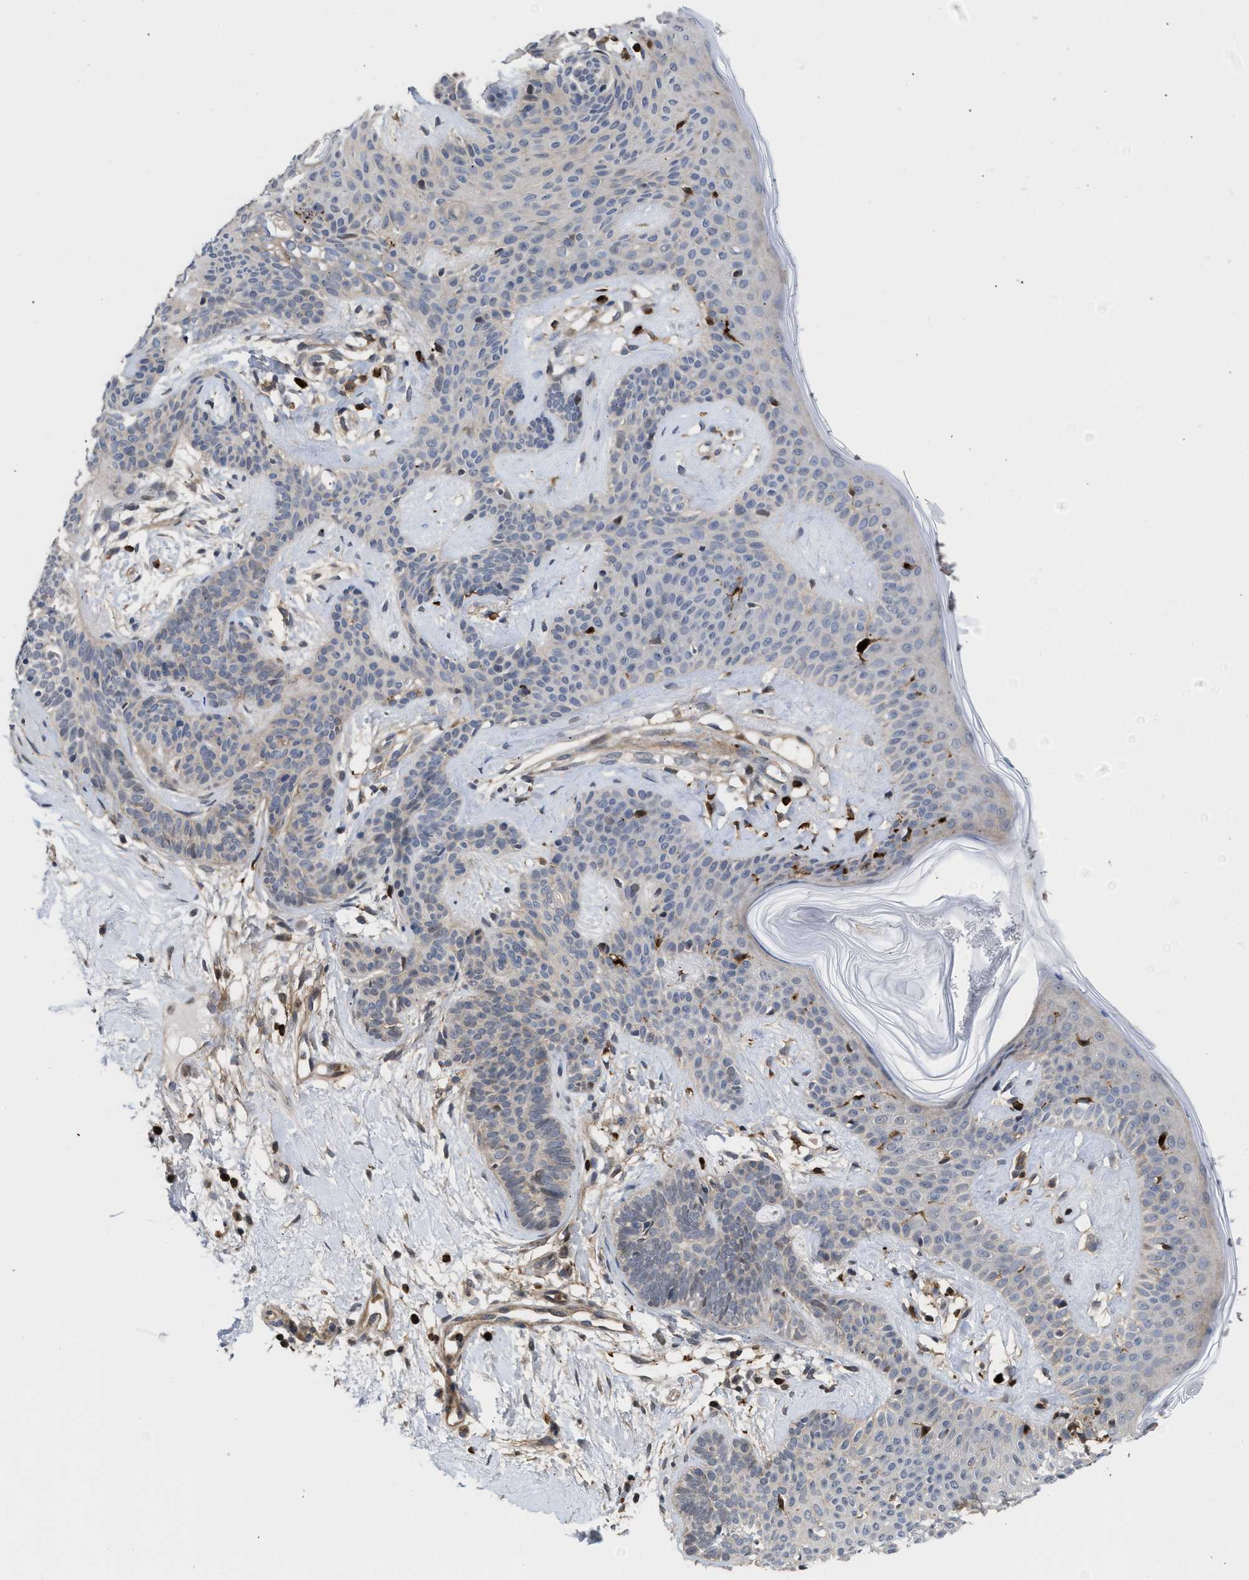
{"staining": {"intensity": "negative", "quantity": "none", "location": "none"}, "tissue": "skin cancer", "cell_type": "Tumor cells", "image_type": "cancer", "snomed": [{"axis": "morphology", "description": "Developmental malformation"}, {"axis": "morphology", "description": "Basal cell carcinoma"}, {"axis": "topography", "description": "Skin"}], "caption": "Tumor cells are negative for brown protein staining in skin cancer. (DAB (3,3'-diaminobenzidine) immunohistochemistry (IHC) with hematoxylin counter stain).", "gene": "PTPRE", "patient": {"sex": "female", "age": 62}}